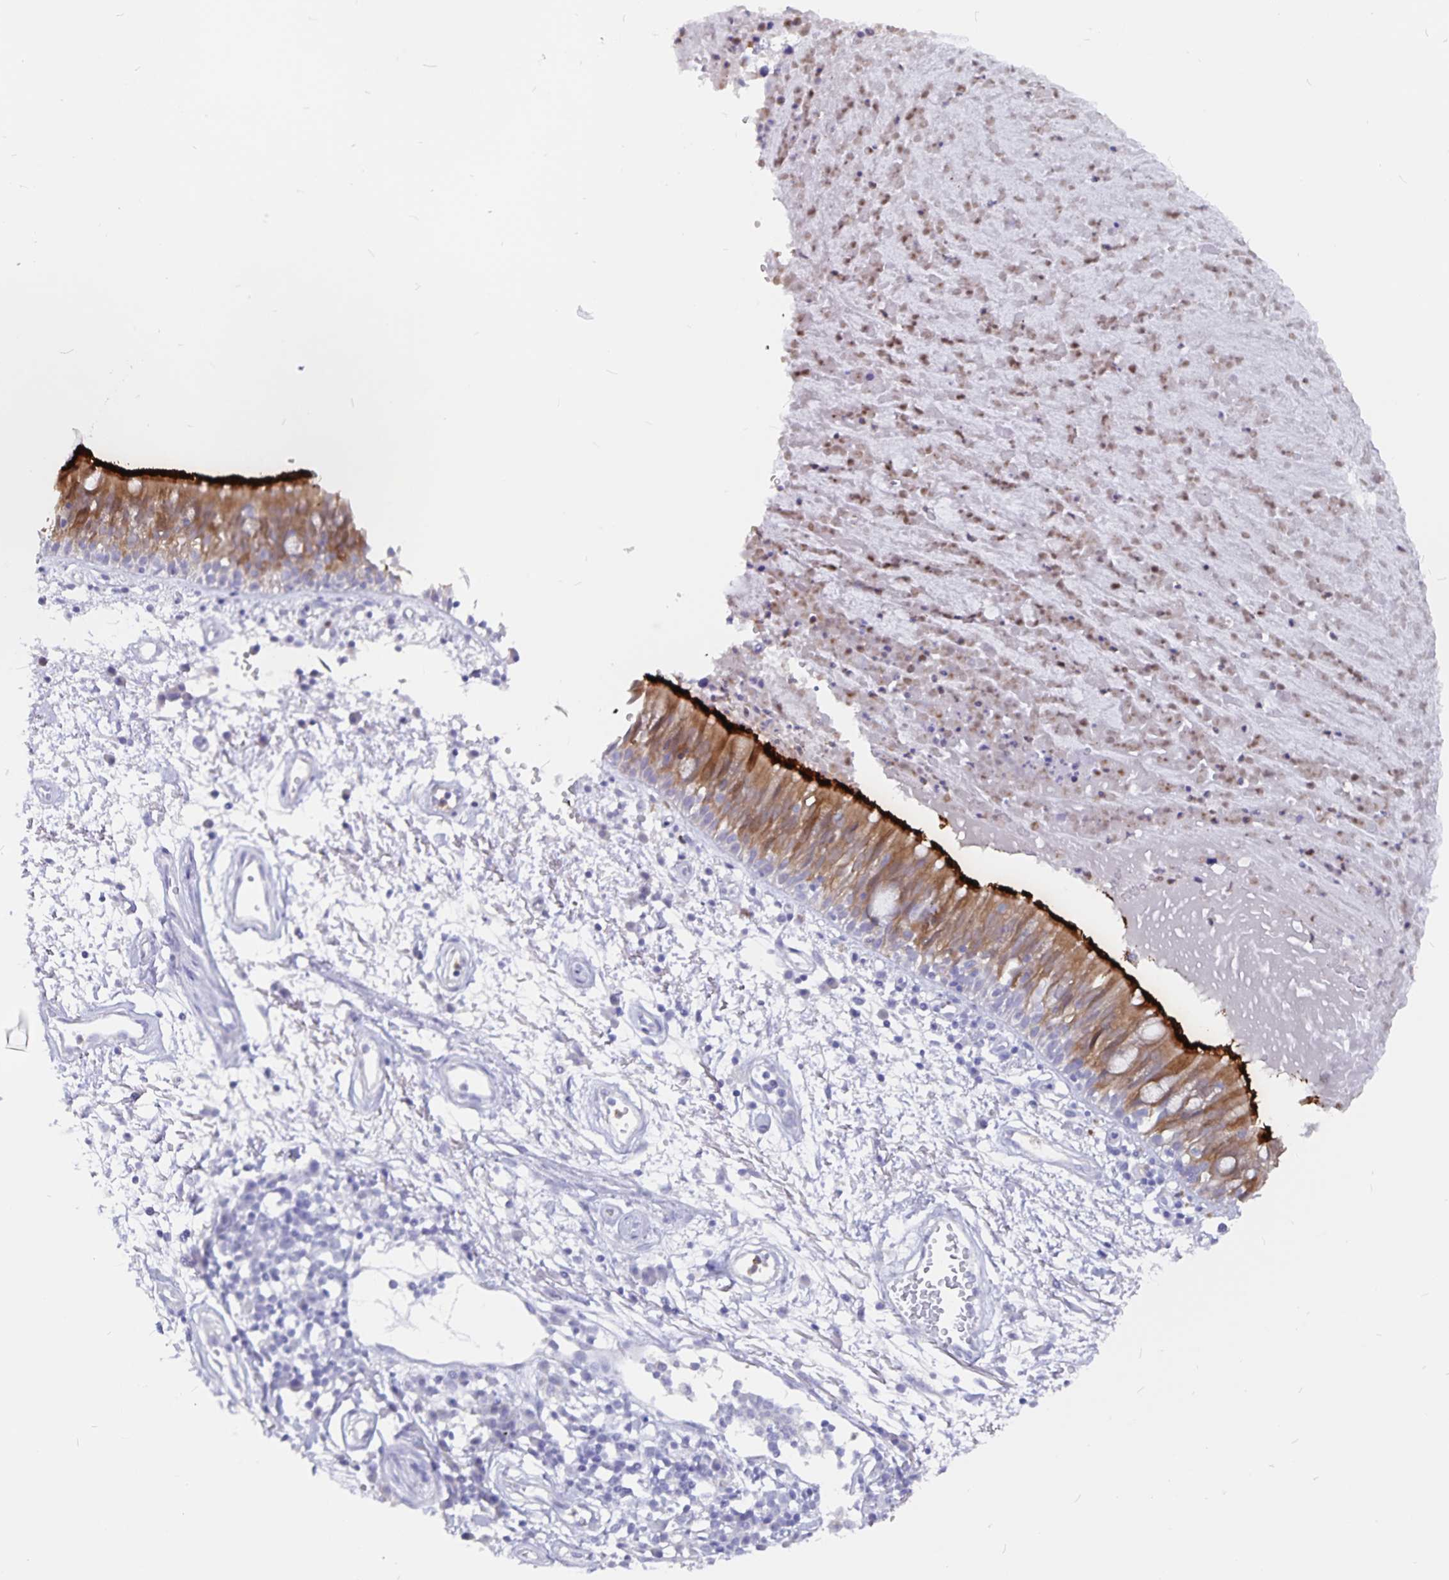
{"staining": {"intensity": "strong", "quantity": ">75%", "location": "cytoplasmic/membranous"}, "tissue": "bronchus", "cell_type": "Respiratory epithelial cells", "image_type": "normal", "snomed": [{"axis": "morphology", "description": "Normal tissue, NOS"}, {"axis": "morphology", "description": "Squamous cell carcinoma, NOS"}, {"axis": "topography", "description": "Cartilage tissue"}, {"axis": "topography", "description": "Bronchus"}, {"axis": "topography", "description": "Lung"}], "caption": "Bronchus stained with a brown dye exhibits strong cytoplasmic/membranous positive staining in about >75% of respiratory epithelial cells.", "gene": "SNTN", "patient": {"sex": "male", "age": 66}}